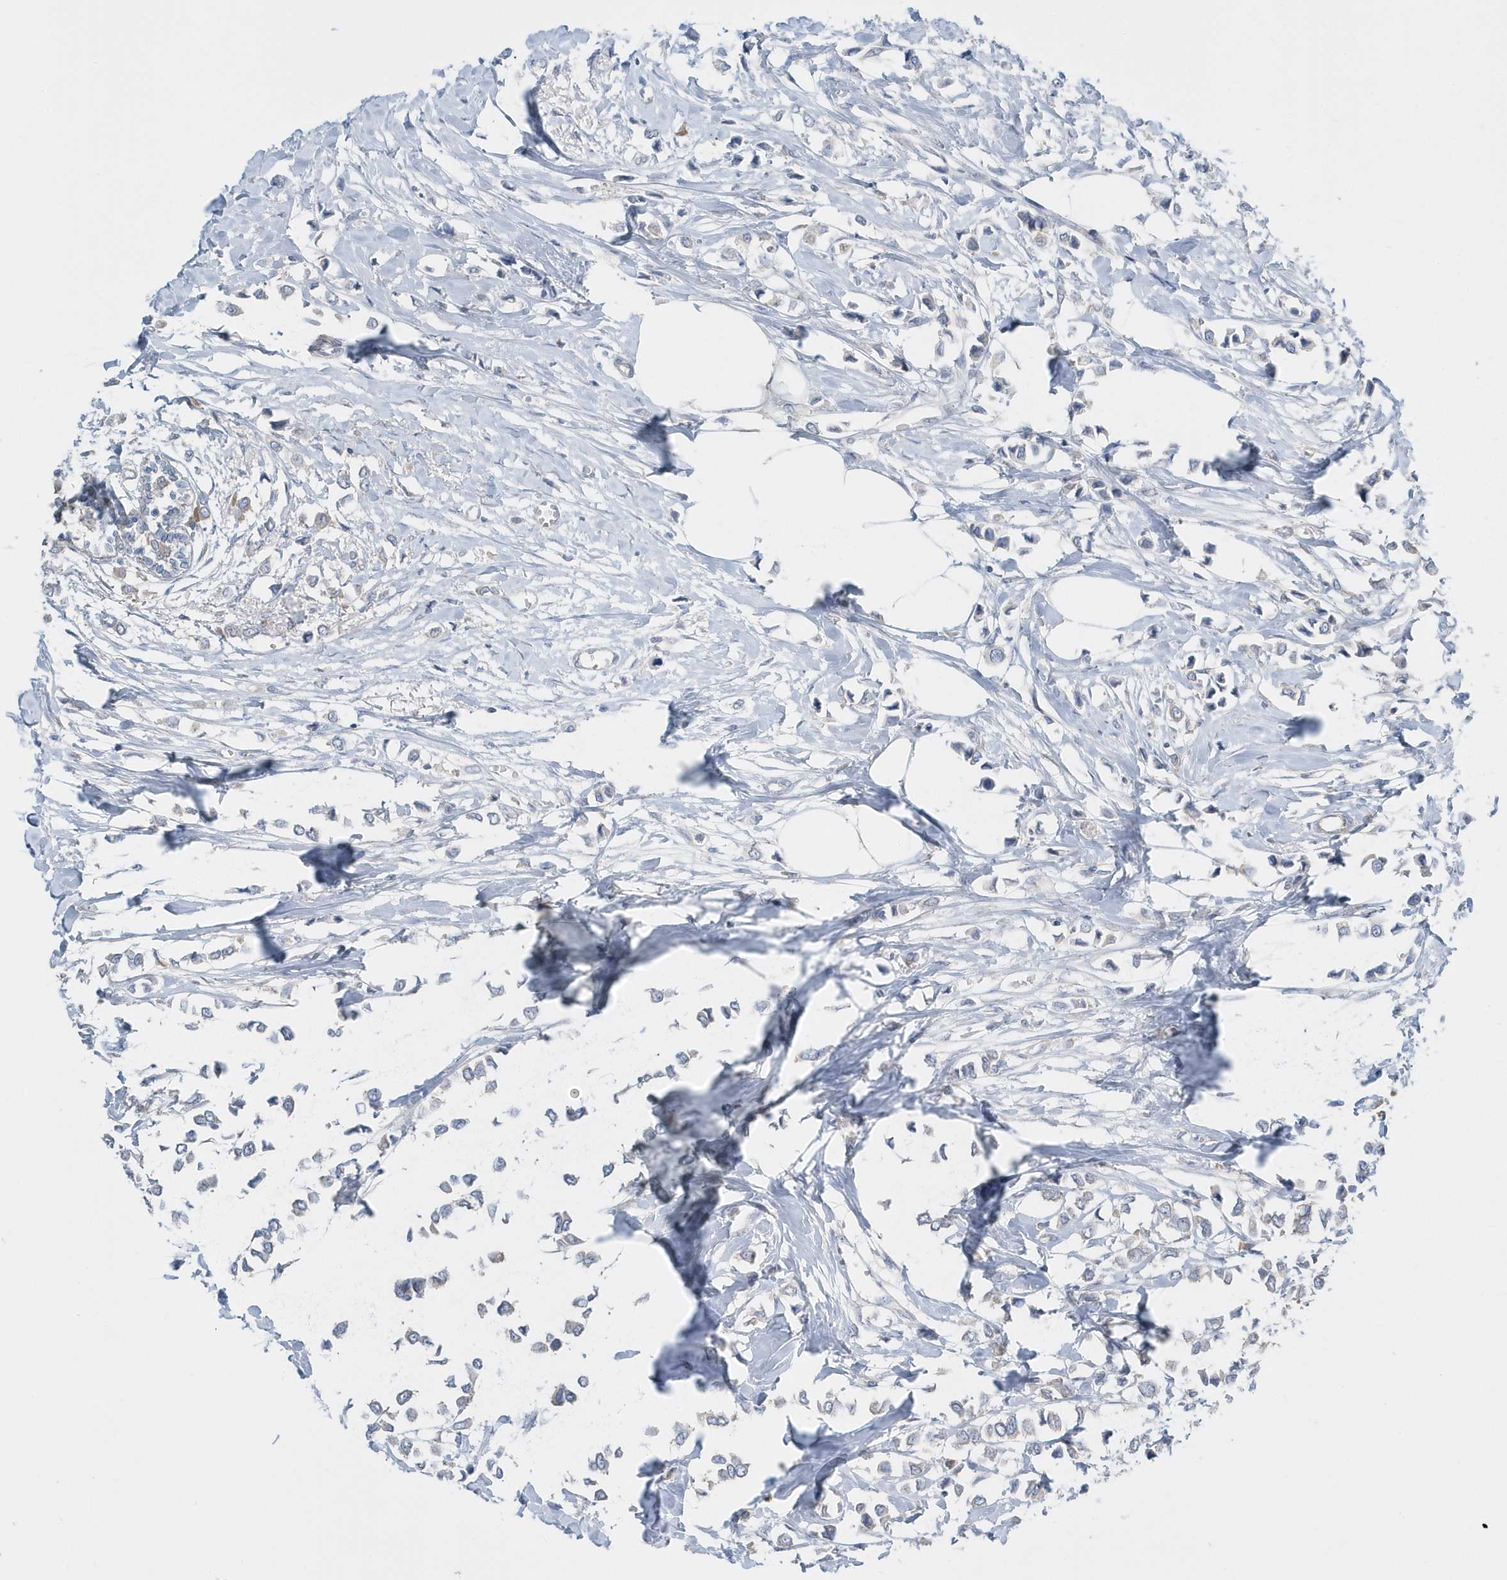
{"staining": {"intensity": "negative", "quantity": "none", "location": "none"}, "tissue": "breast cancer", "cell_type": "Tumor cells", "image_type": "cancer", "snomed": [{"axis": "morphology", "description": "Lobular carcinoma"}, {"axis": "topography", "description": "Breast"}], "caption": "DAB immunohistochemical staining of lobular carcinoma (breast) reveals no significant positivity in tumor cells. (IHC, brightfield microscopy, high magnification).", "gene": "EIF3C", "patient": {"sex": "female", "age": 51}}